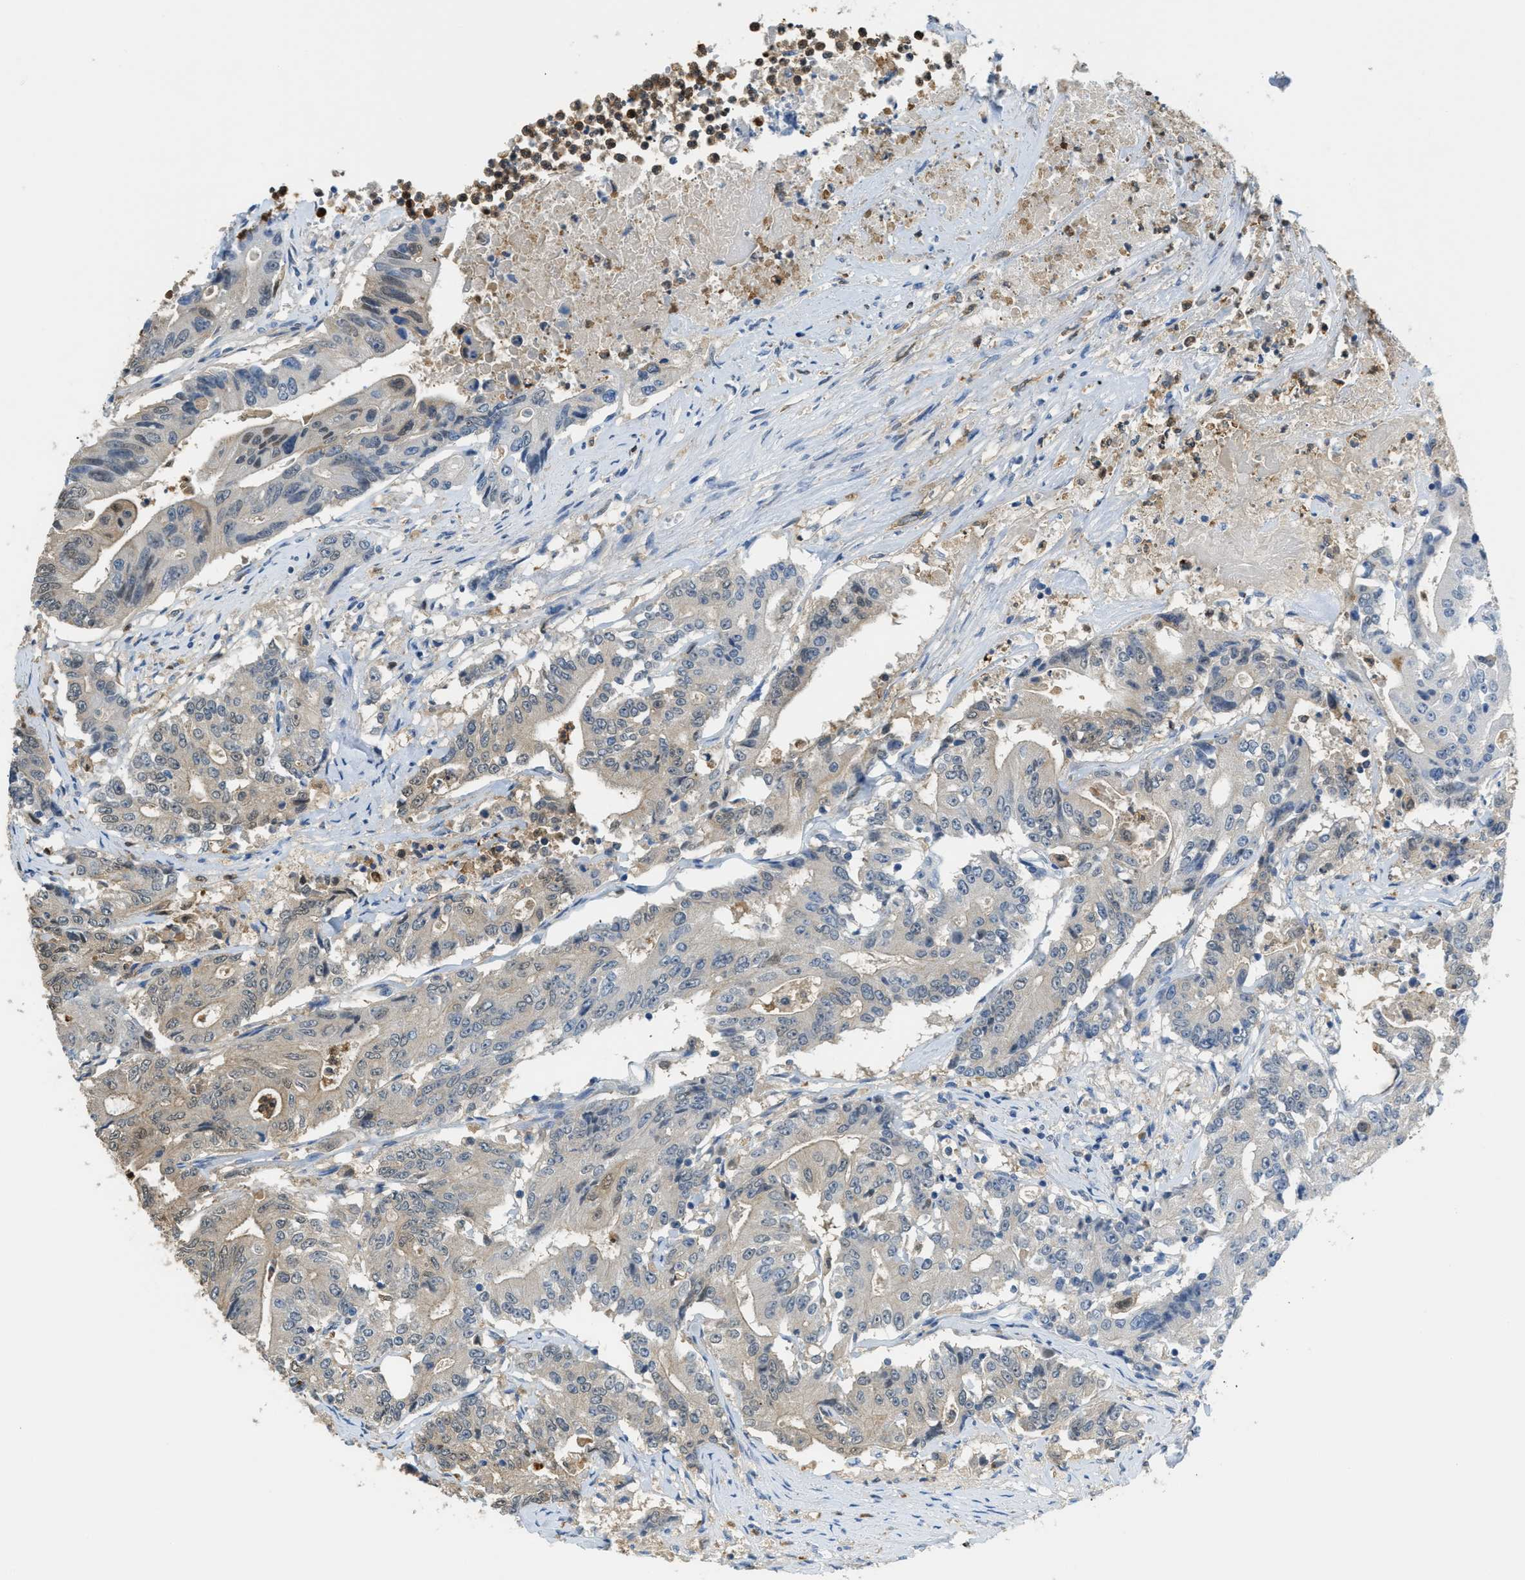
{"staining": {"intensity": "weak", "quantity": "<25%", "location": "cytoplasmic/membranous,nuclear"}, "tissue": "colorectal cancer", "cell_type": "Tumor cells", "image_type": "cancer", "snomed": [{"axis": "morphology", "description": "Adenocarcinoma, NOS"}, {"axis": "topography", "description": "Colon"}], "caption": "Immunohistochemical staining of colorectal adenocarcinoma demonstrates no significant positivity in tumor cells.", "gene": "SERPINB1", "patient": {"sex": "female", "age": 77}}